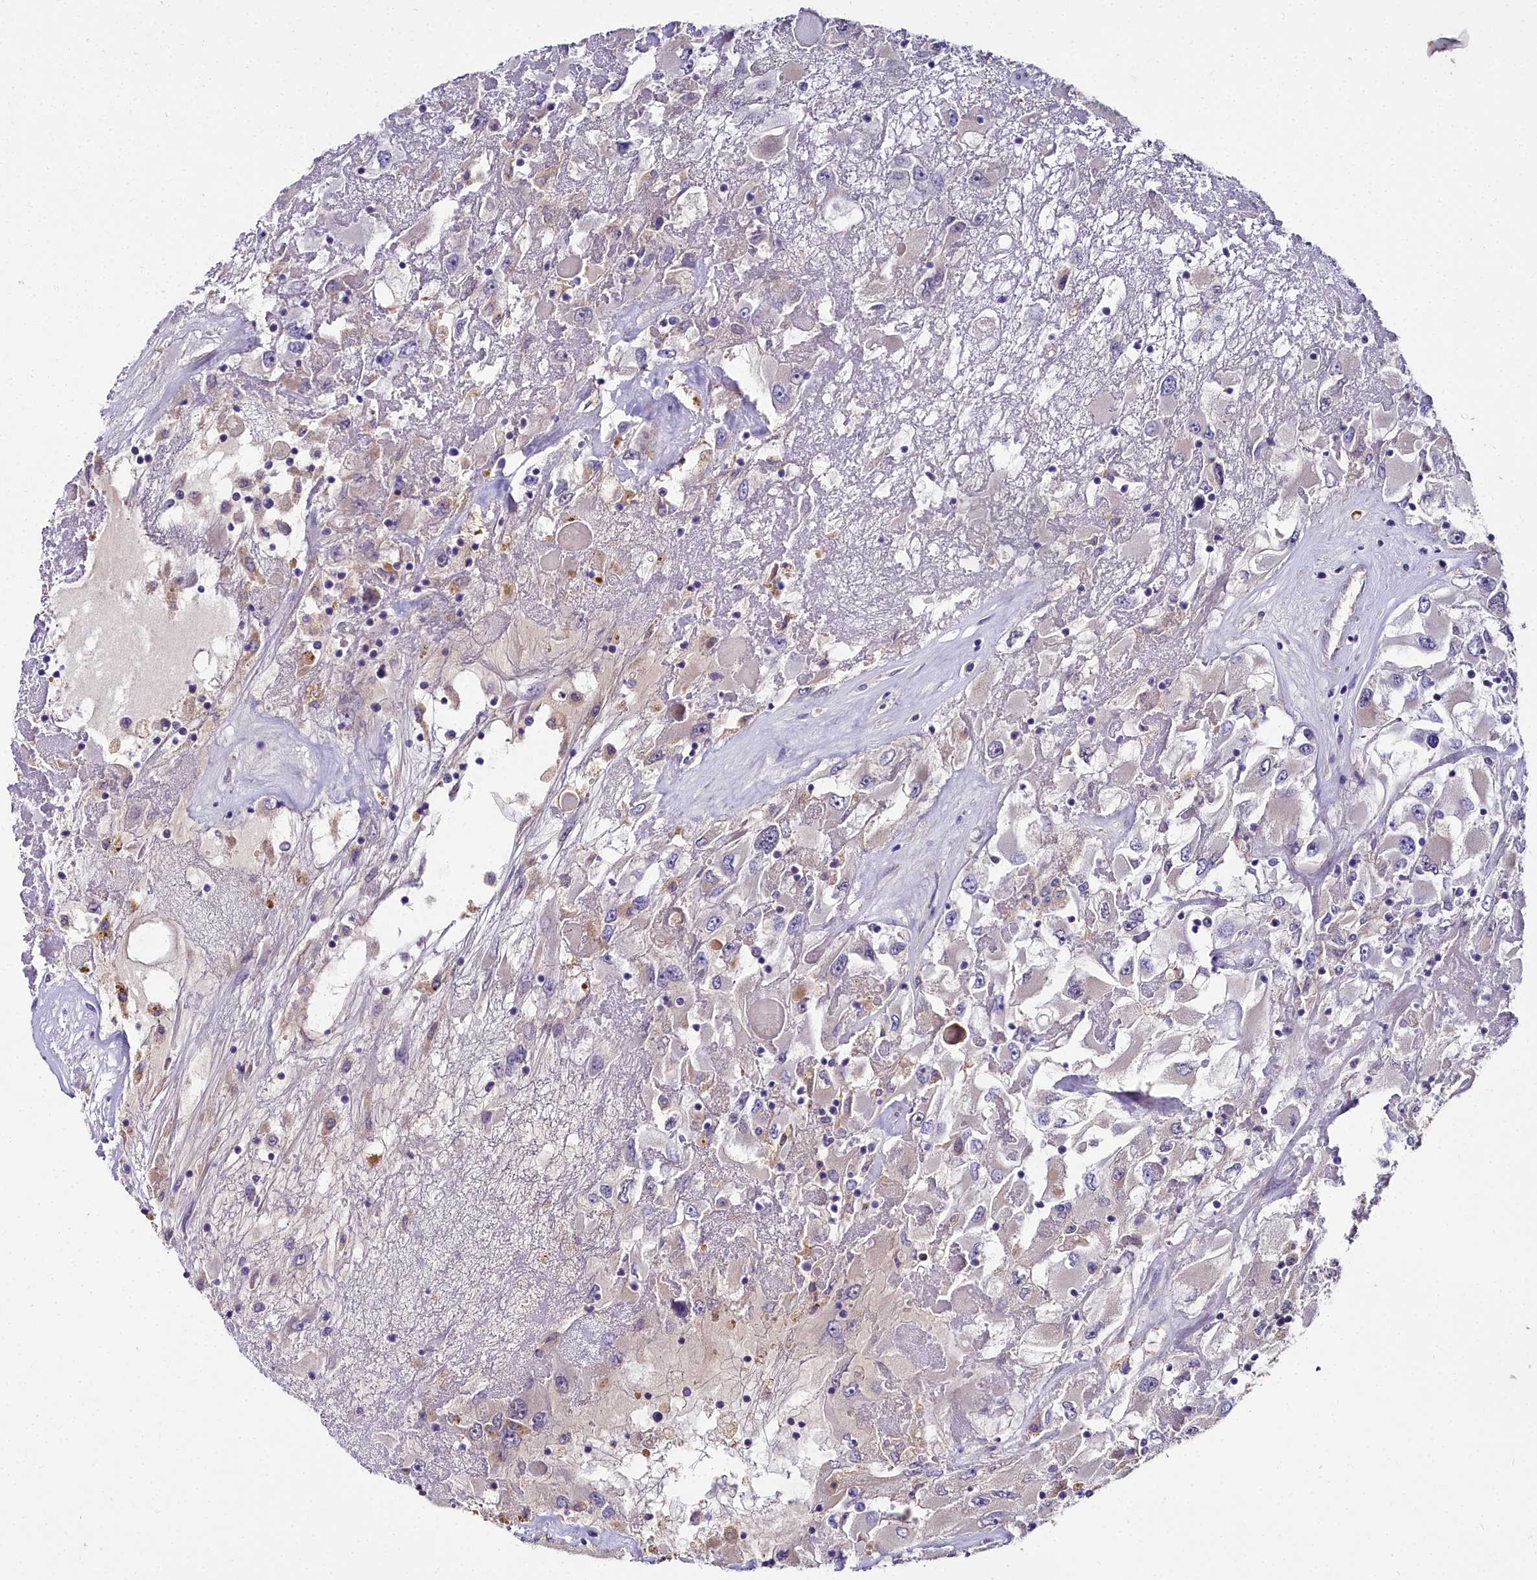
{"staining": {"intensity": "negative", "quantity": "none", "location": "none"}, "tissue": "renal cancer", "cell_type": "Tumor cells", "image_type": "cancer", "snomed": [{"axis": "morphology", "description": "Adenocarcinoma, NOS"}, {"axis": "topography", "description": "Kidney"}], "caption": "High magnification brightfield microscopy of renal adenocarcinoma stained with DAB (brown) and counterstained with hematoxylin (blue): tumor cells show no significant positivity. (DAB IHC, high magnification).", "gene": "NT5M", "patient": {"sex": "female", "age": 52}}